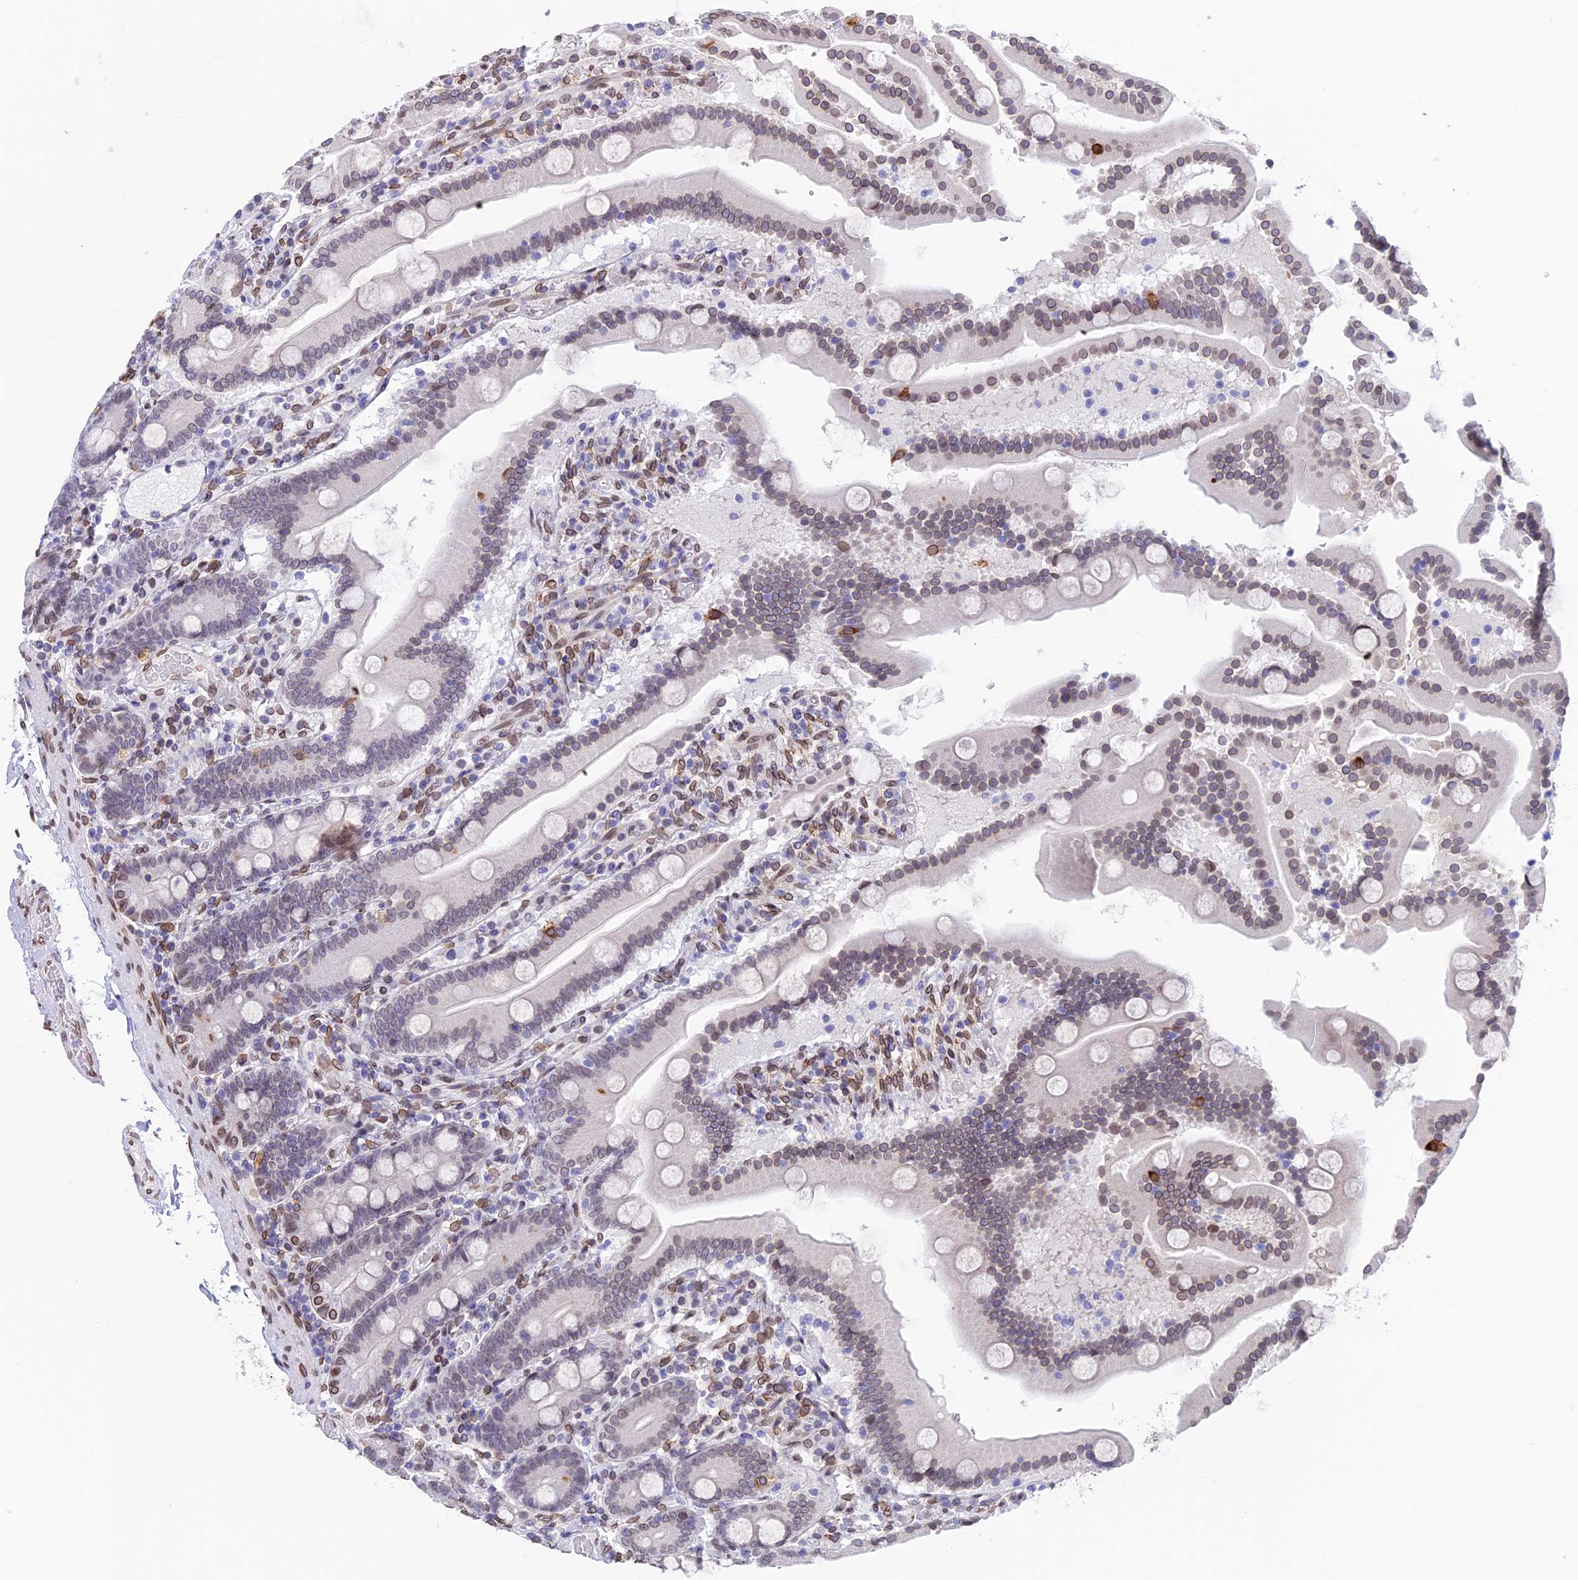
{"staining": {"intensity": "weak", "quantity": "<25%", "location": "nuclear"}, "tissue": "duodenum", "cell_type": "Glandular cells", "image_type": "normal", "snomed": [{"axis": "morphology", "description": "Normal tissue, NOS"}, {"axis": "topography", "description": "Duodenum"}], "caption": "High power microscopy photomicrograph of an IHC photomicrograph of benign duodenum, revealing no significant positivity in glandular cells. (Brightfield microscopy of DAB IHC at high magnification).", "gene": "TMPRSS7", "patient": {"sex": "male", "age": 55}}